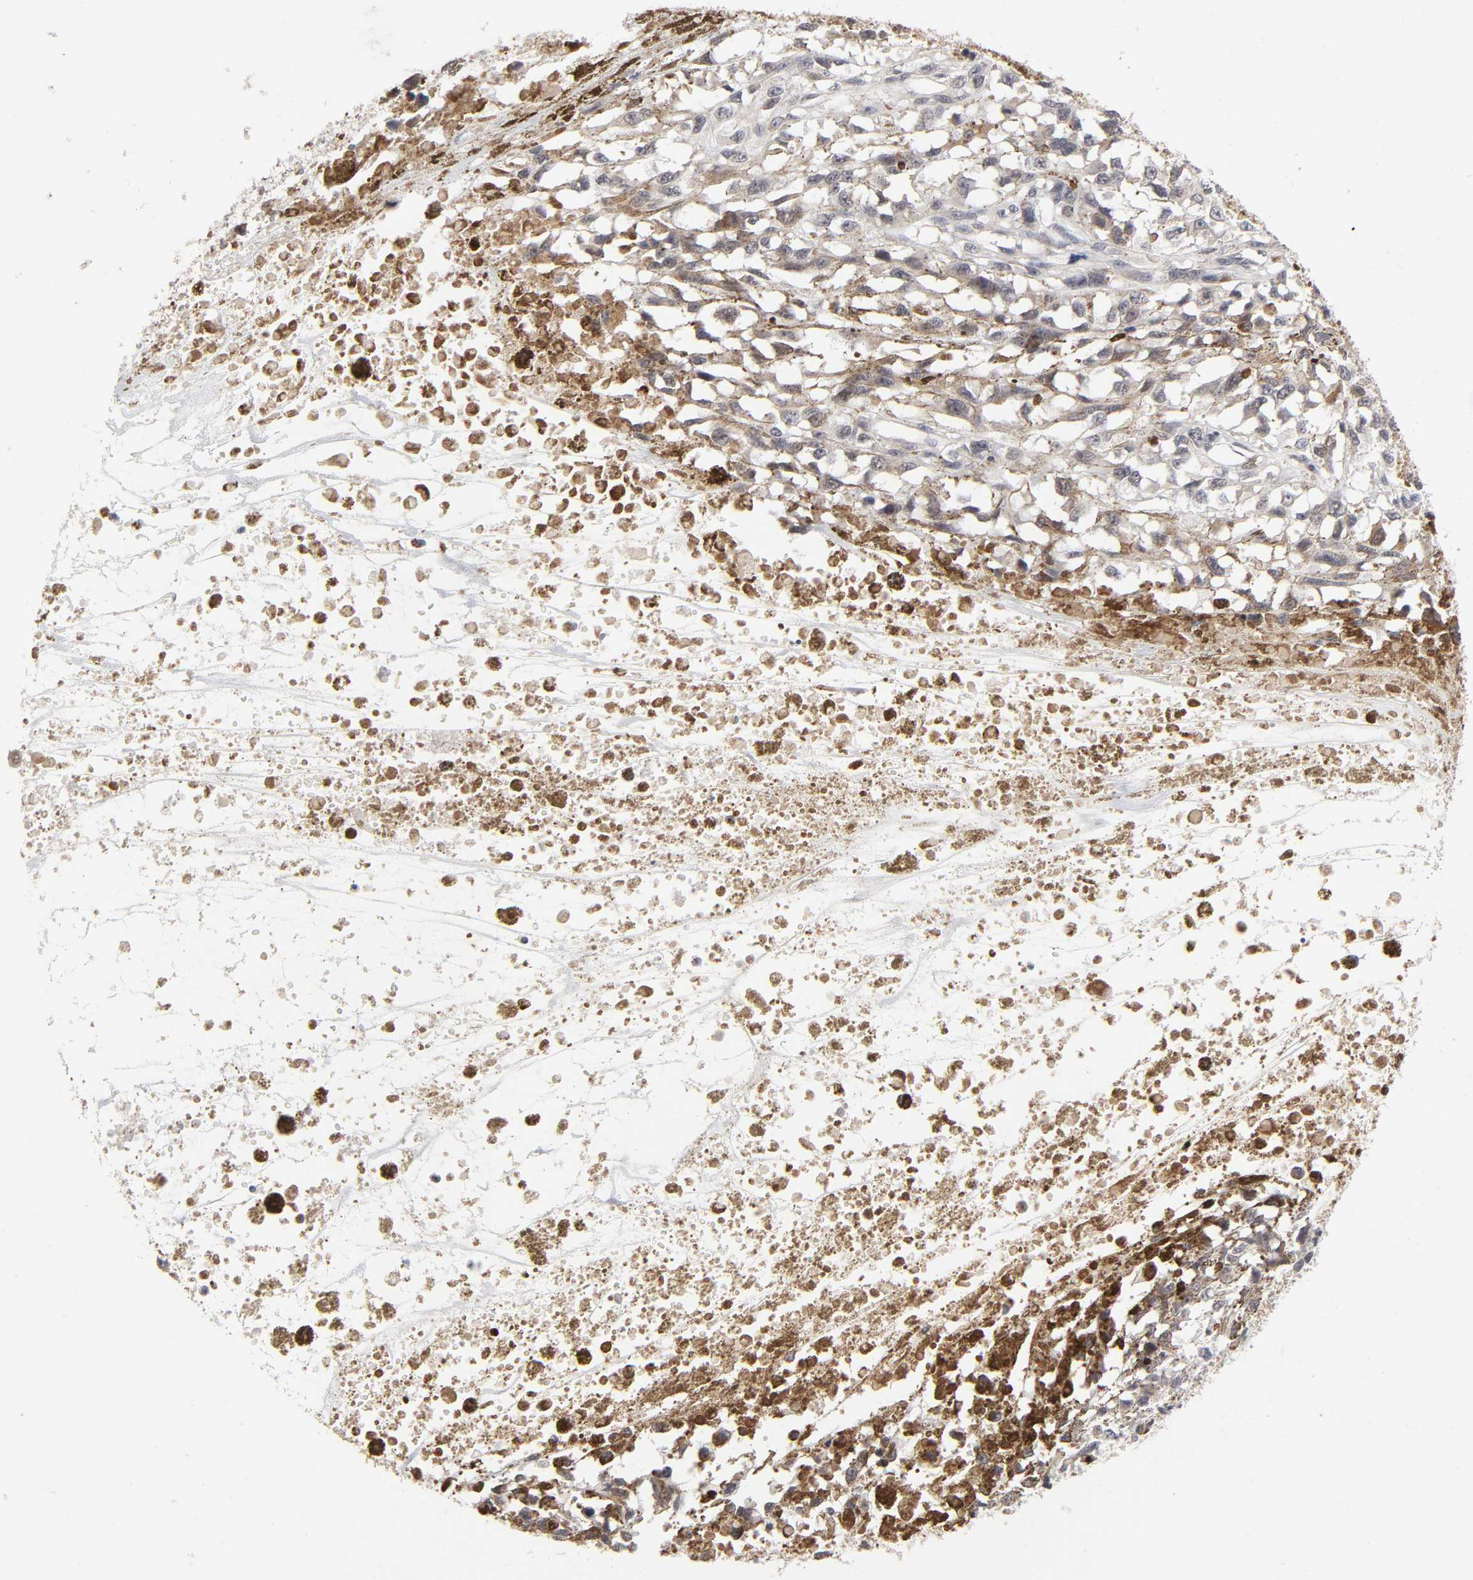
{"staining": {"intensity": "weak", "quantity": "25%-75%", "location": "cytoplasmic/membranous"}, "tissue": "melanoma", "cell_type": "Tumor cells", "image_type": "cancer", "snomed": [{"axis": "morphology", "description": "Malignant melanoma, Metastatic site"}, {"axis": "topography", "description": "Lymph node"}], "caption": "Immunohistochemical staining of melanoma reveals low levels of weak cytoplasmic/membranous protein expression in about 25%-75% of tumor cells. Using DAB (brown) and hematoxylin (blue) stains, captured at high magnification using brightfield microscopy.", "gene": "AUH", "patient": {"sex": "male", "age": 59}}